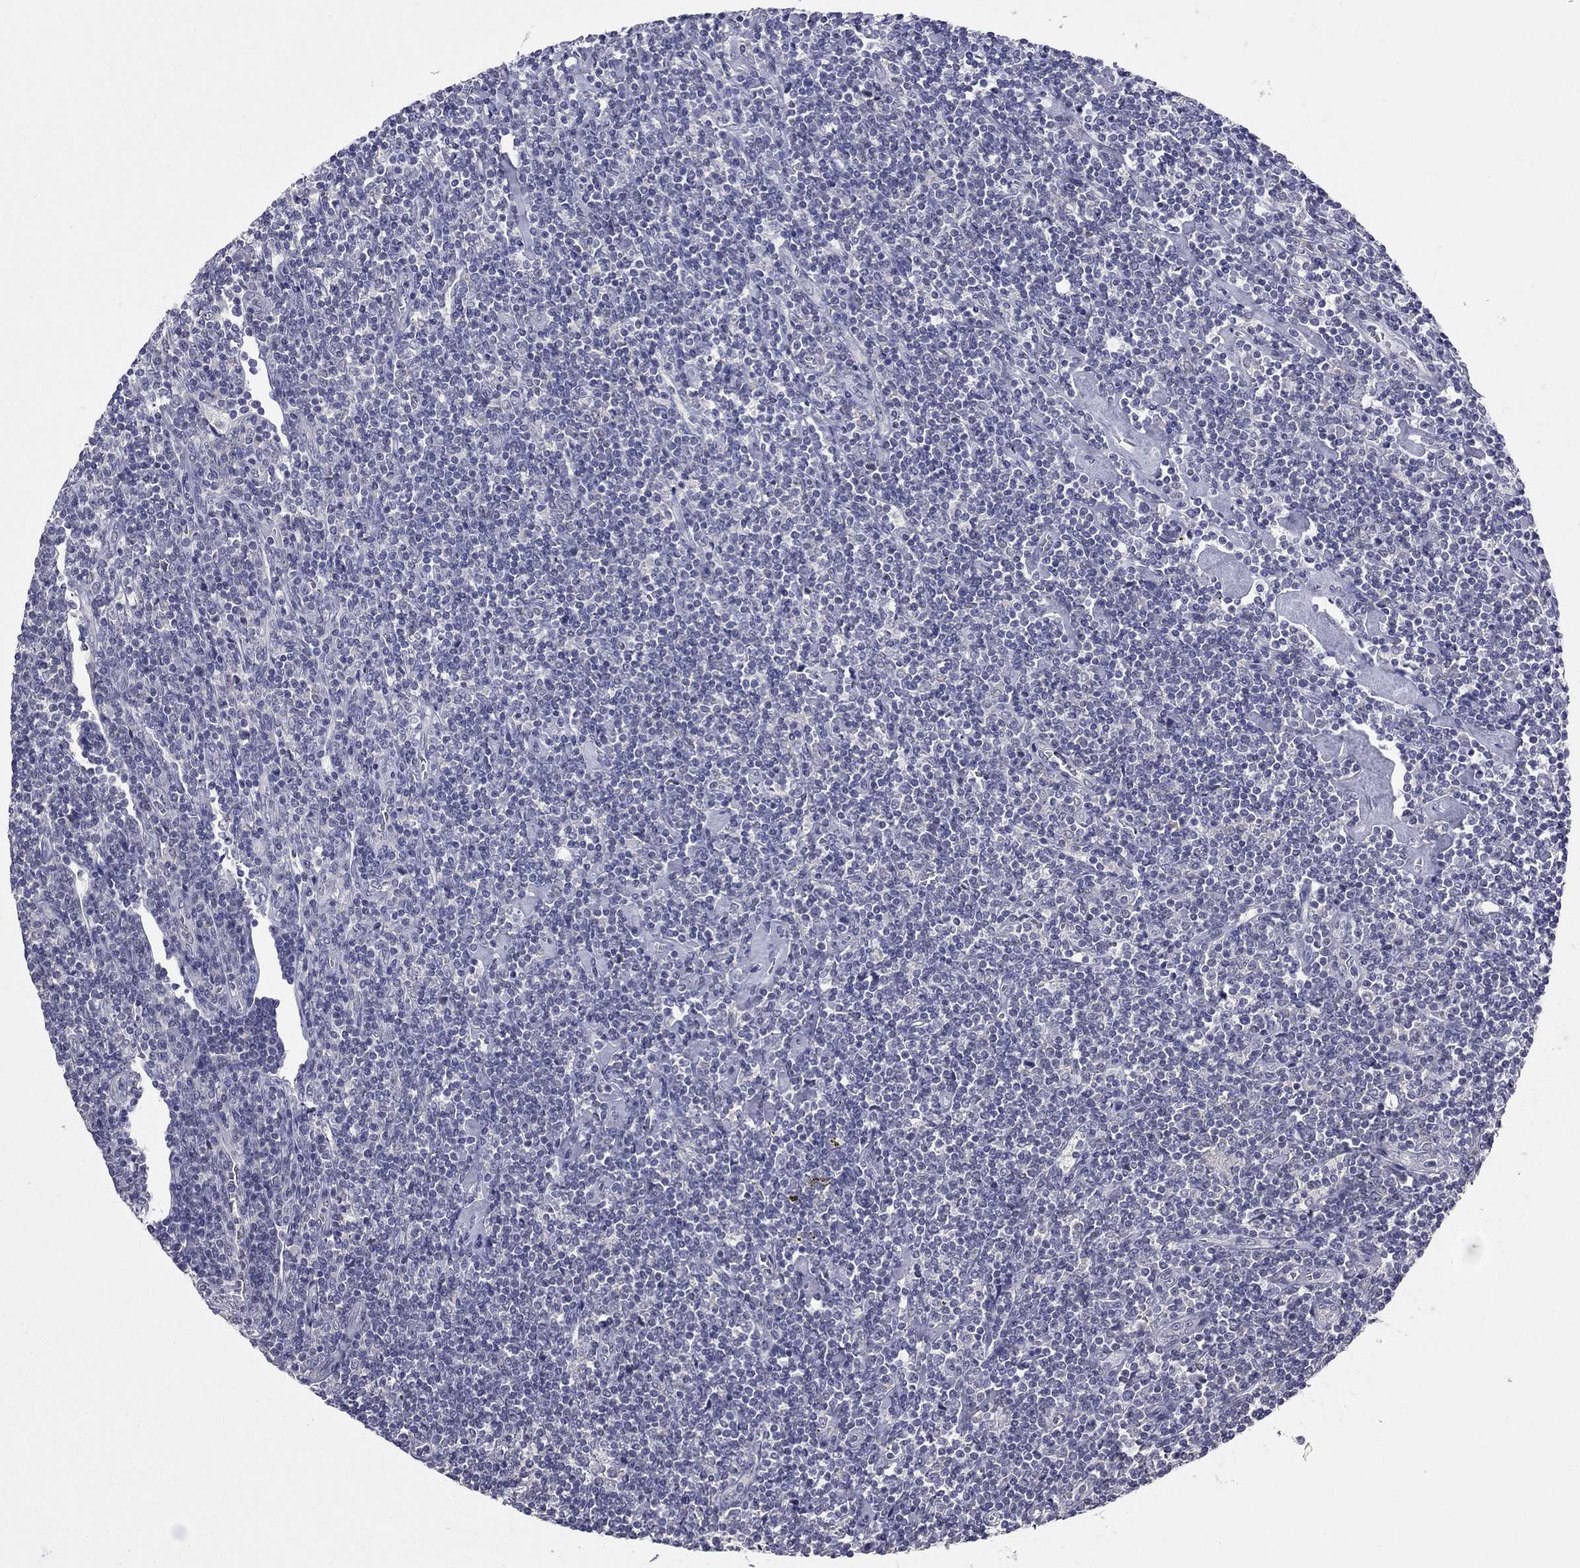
{"staining": {"intensity": "negative", "quantity": "none", "location": "none"}, "tissue": "lymphoma", "cell_type": "Tumor cells", "image_type": "cancer", "snomed": [{"axis": "morphology", "description": "Hodgkin's disease, NOS"}, {"axis": "topography", "description": "Lymph node"}], "caption": "IHC micrograph of Hodgkin's disease stained for a protein (brown), which reveals no positivity in tumor cells.", "gene": "SHOC2", "patient": {"sex": "male", "age": 40}}